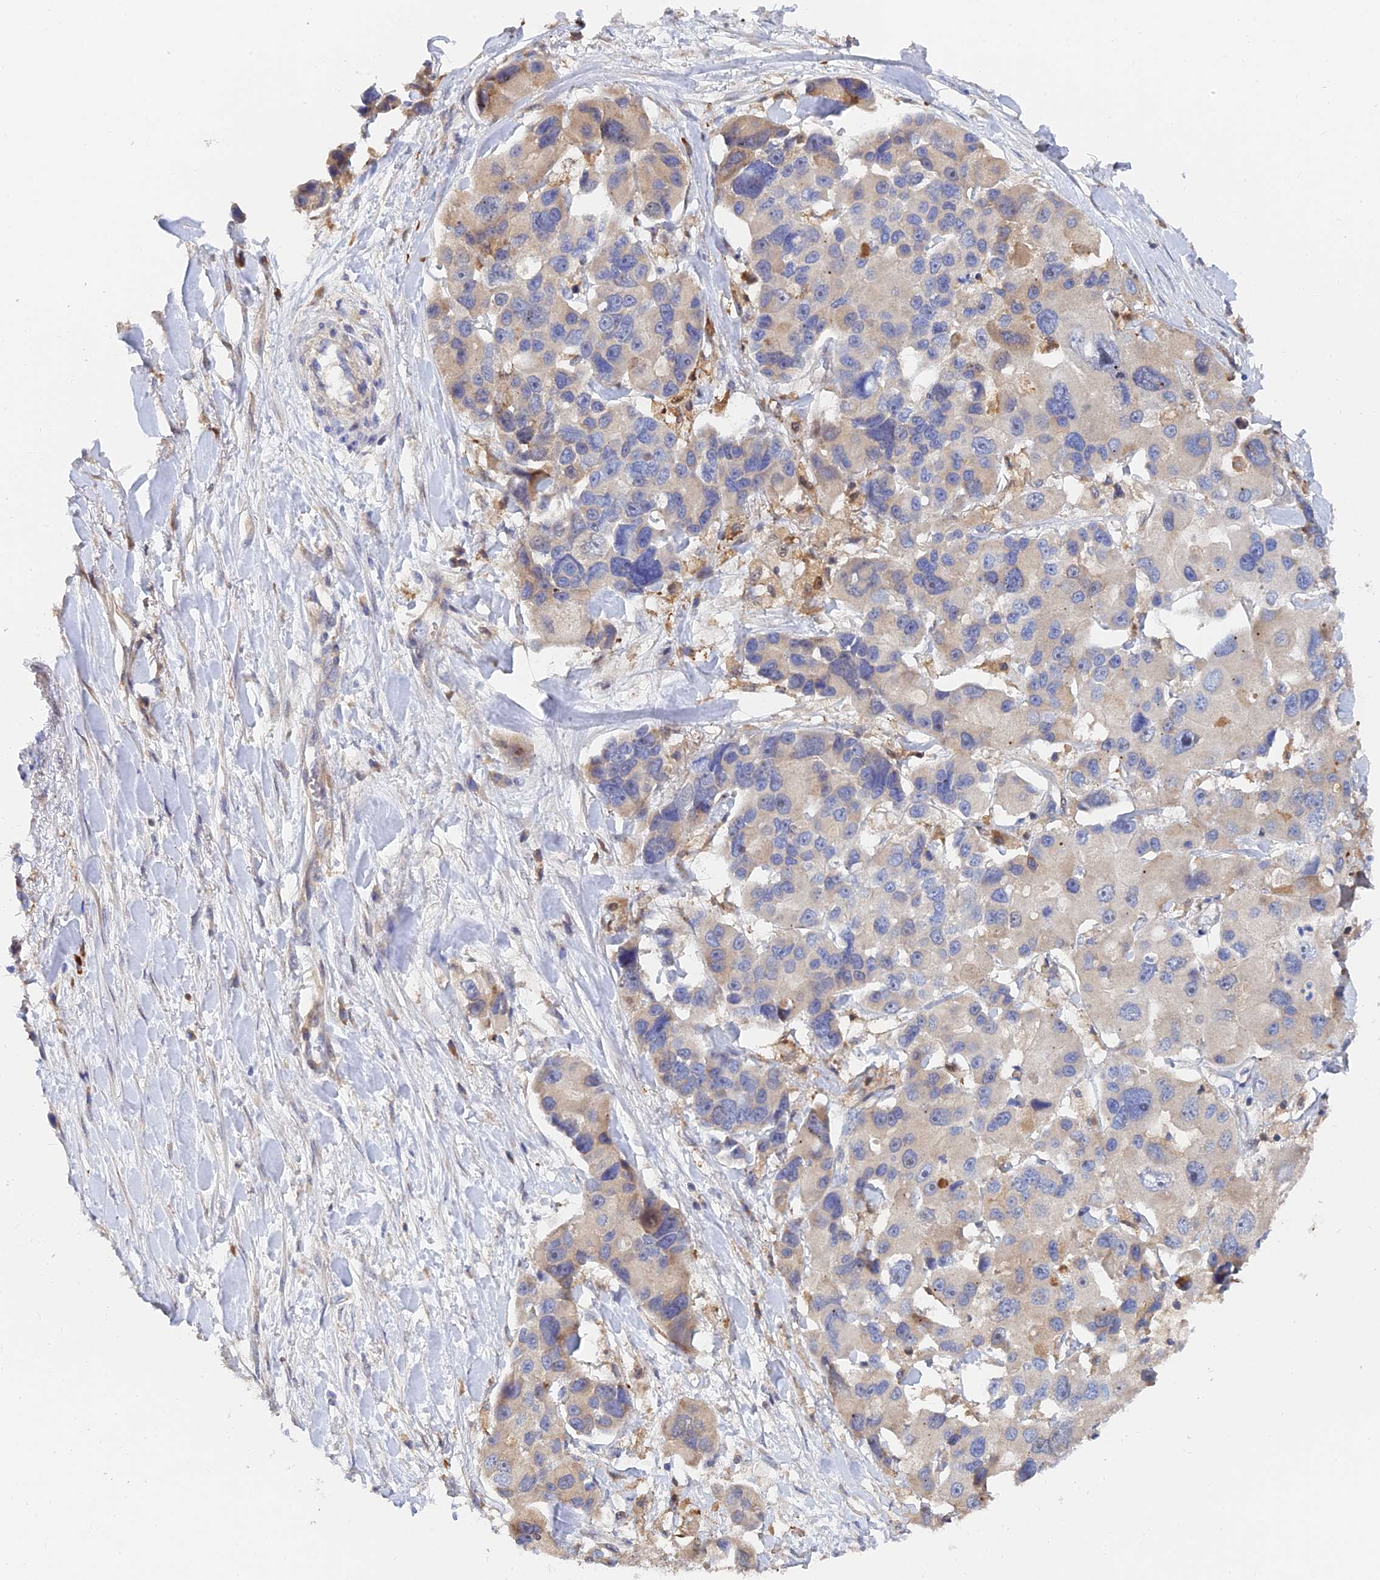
{"staining": {"intensity": "negative", "quantity": "none", "location": "none"}, "tissue": "lung cancer", "cell_type": "Tumor cells", "image_type": "cancer", "snomed": [{"axis": "morphology", "description": "Adenocarcinoma, NOS"}, {"axis": "topography", "description": "Lung"}], "caption": "This image is of lung cancer (adenocarcinoma) stained with immunohistochemistry (IHC) to label a protein in brown with the nuclei are counter-stained blue. There is no staining in tumor cells.", "gene": "SPATA5L1", "patient": {"sex": "female", "age": 54}}